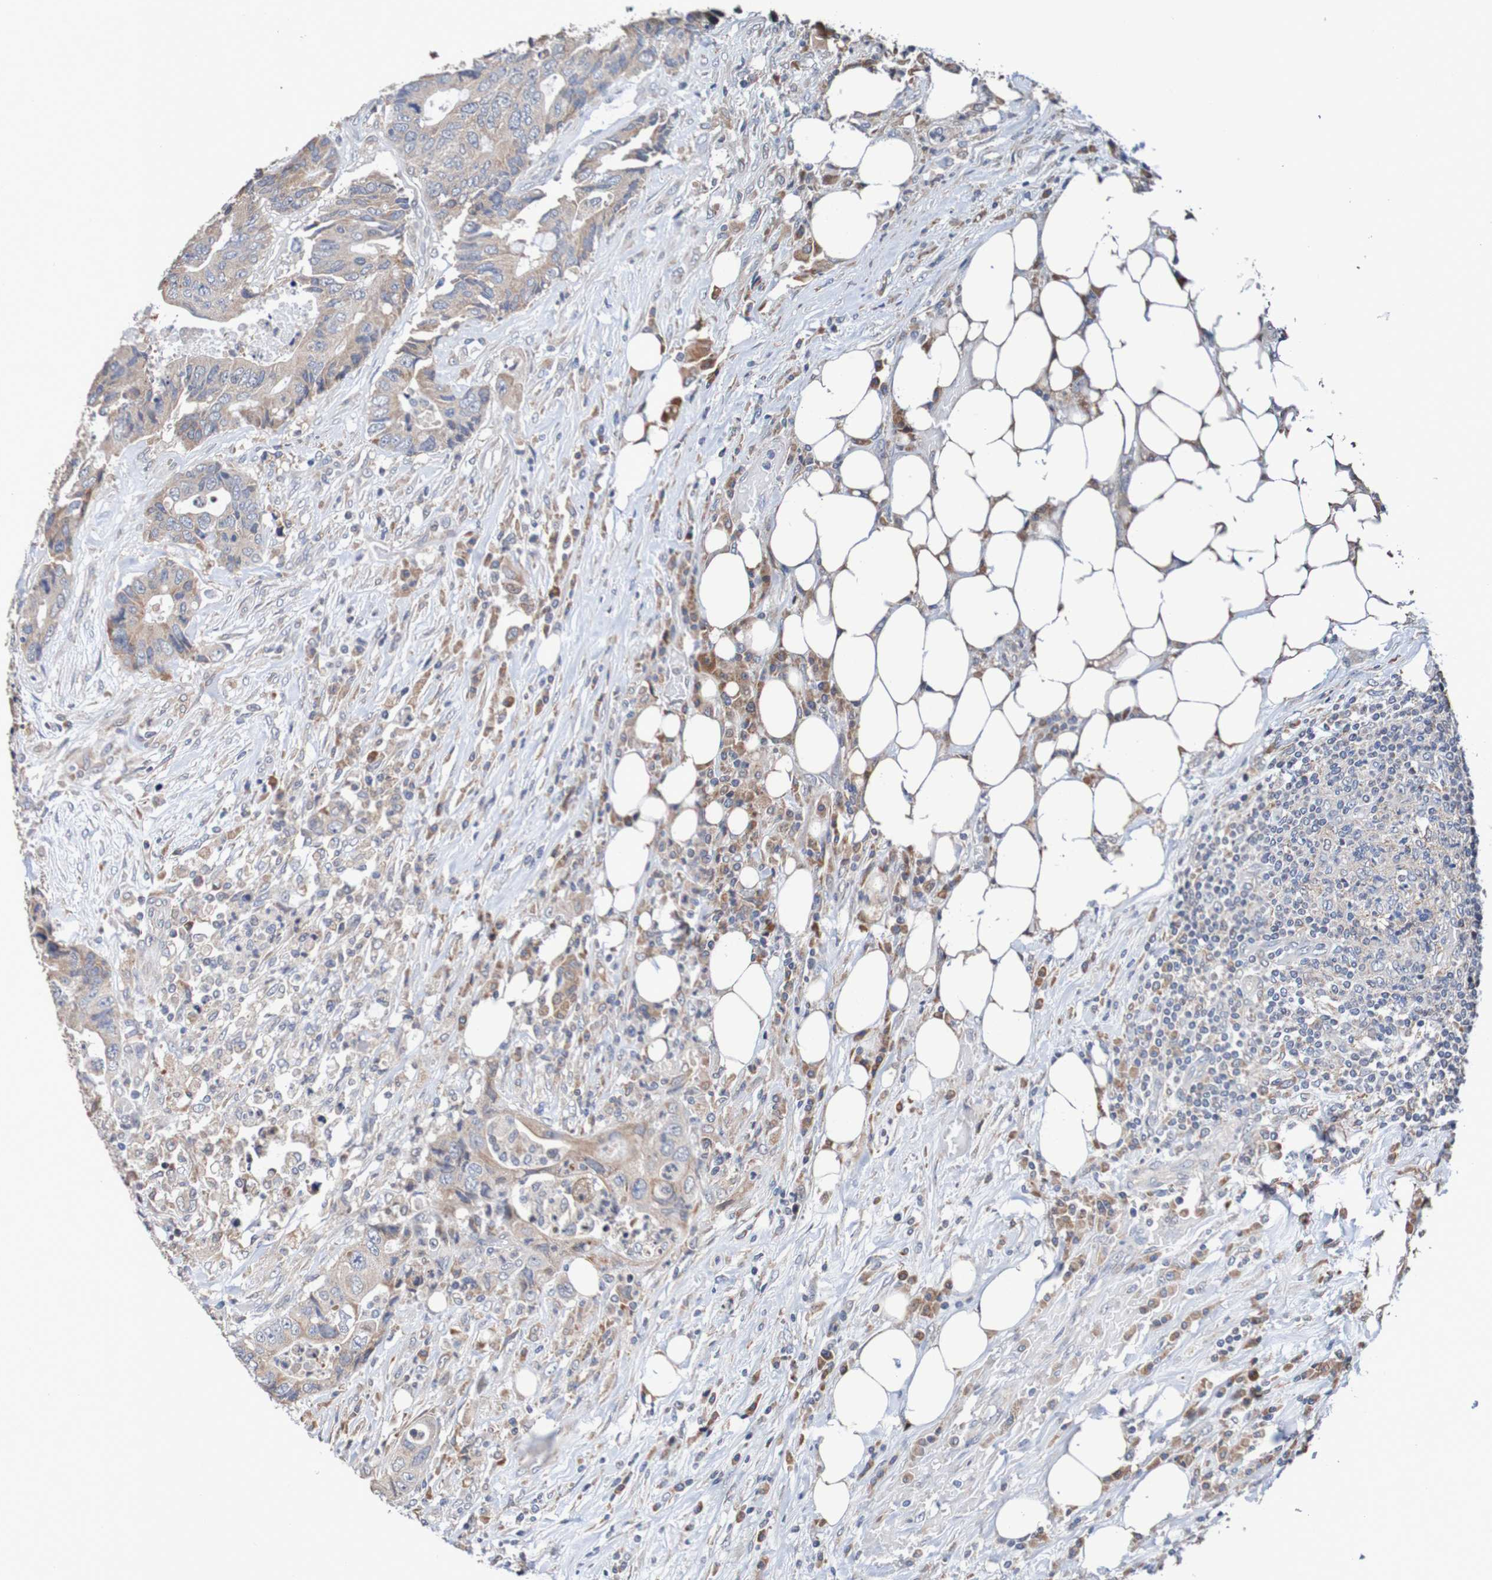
{"staining": {"intensity": "weak", "quantity": ">75%", "location": "cytoplasmic/membranous"}, "tissue": "colorectal cancer", "cell_type": "Tumor cells", "image_type": "cancer", "snomed": [{"axis": "morphology", "description": "Adenocarcinoma, NOS"}, {"axis": "topography", "description": "Colon"}], "caption": "Adenocarcinoma (colorectal) stained with a protein marker shows weak staining in tumor cells.", "gene": "FIBP", "patient": {"sex": "male", "age": 71}}